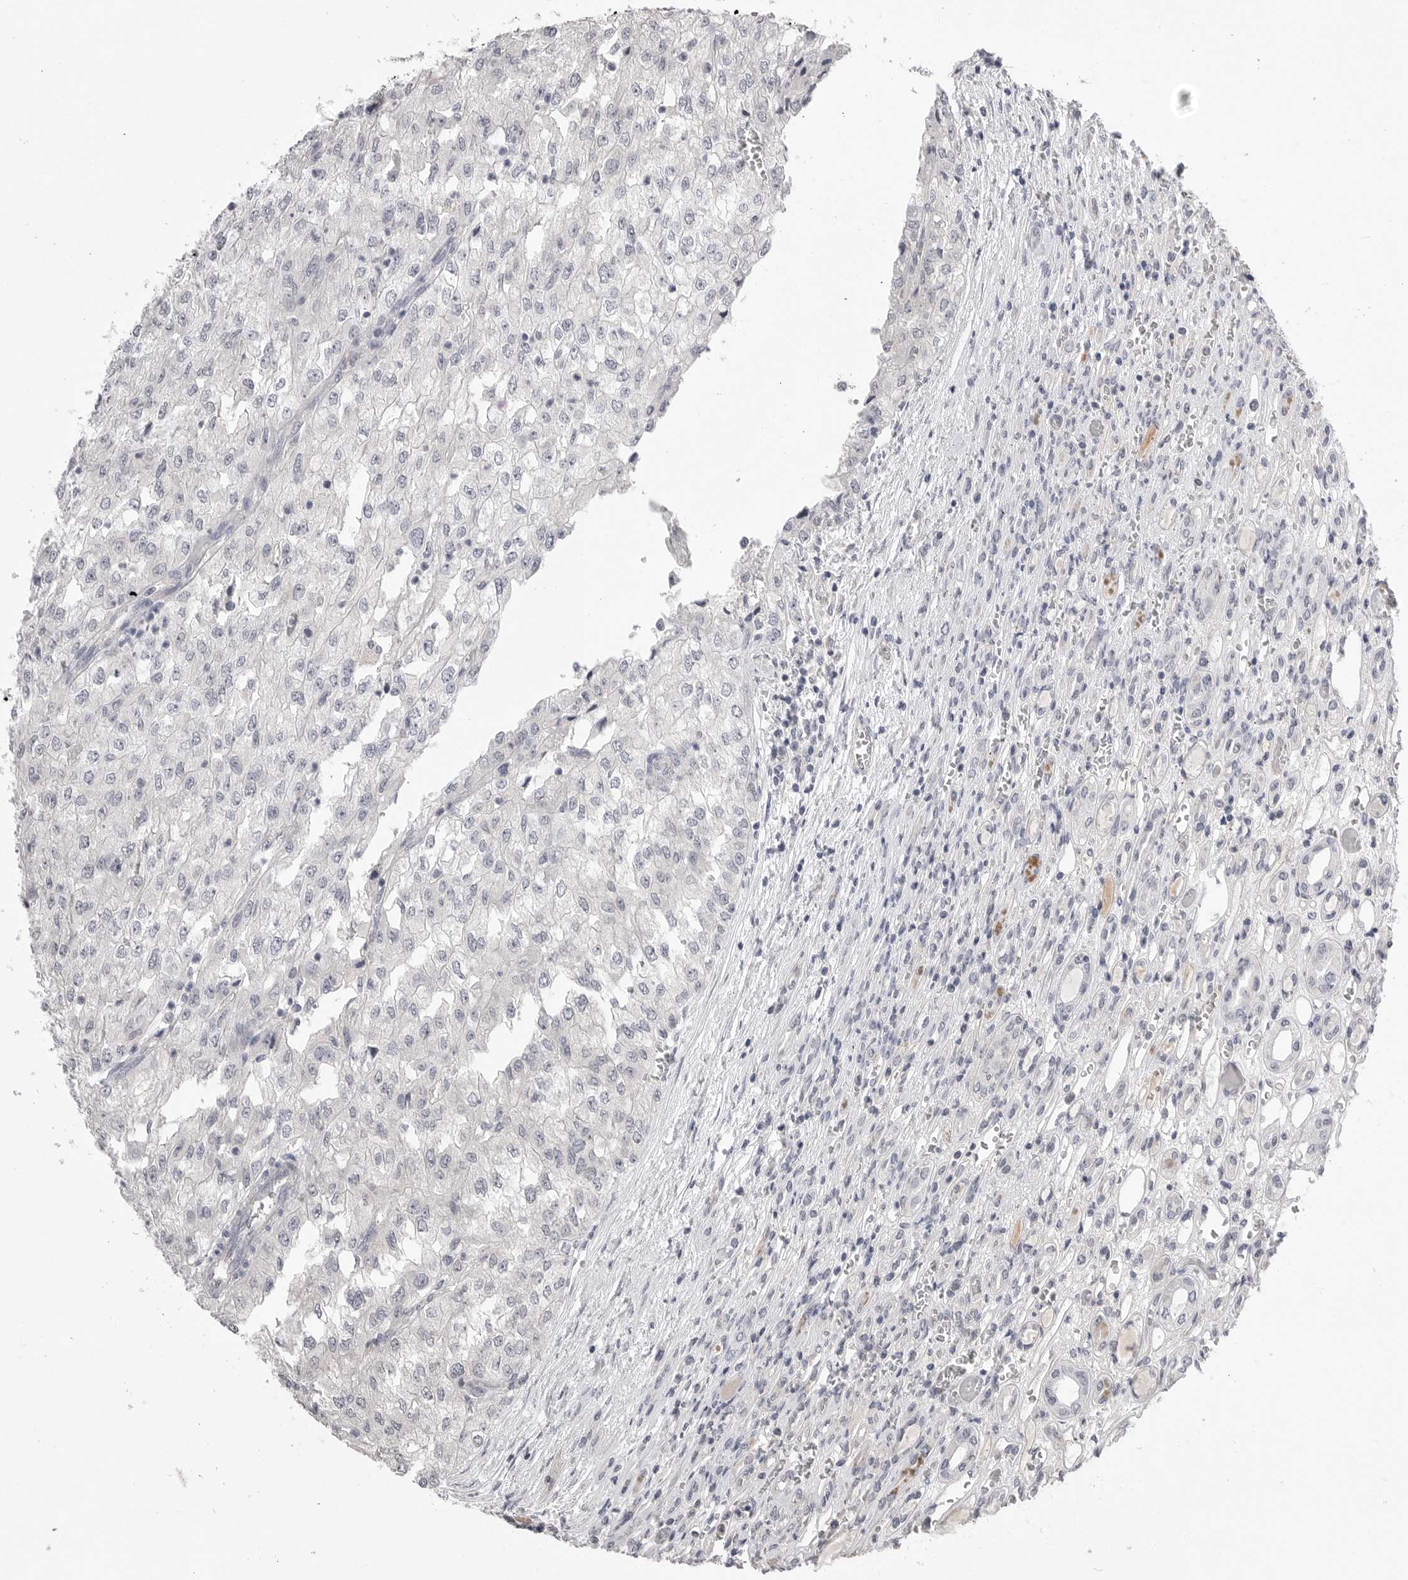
{"staining": {"intensity": "negative", "quantity": "none", "location": "none"}, "tissue": "renal cancer", "cell_type": "Tumor cells", "image_type": "cancer", "snomed": [{"axis": "morphology", "description": "Adenocarcinoma, NOS"}, {"axis": "topography", "description": "Kidney"}], "caption": "Tumor cells show no significant protein expression in renal adenocarcinoma.", "gene": "DLGAP3", "patient": {"sex": "female", "age": 54}}